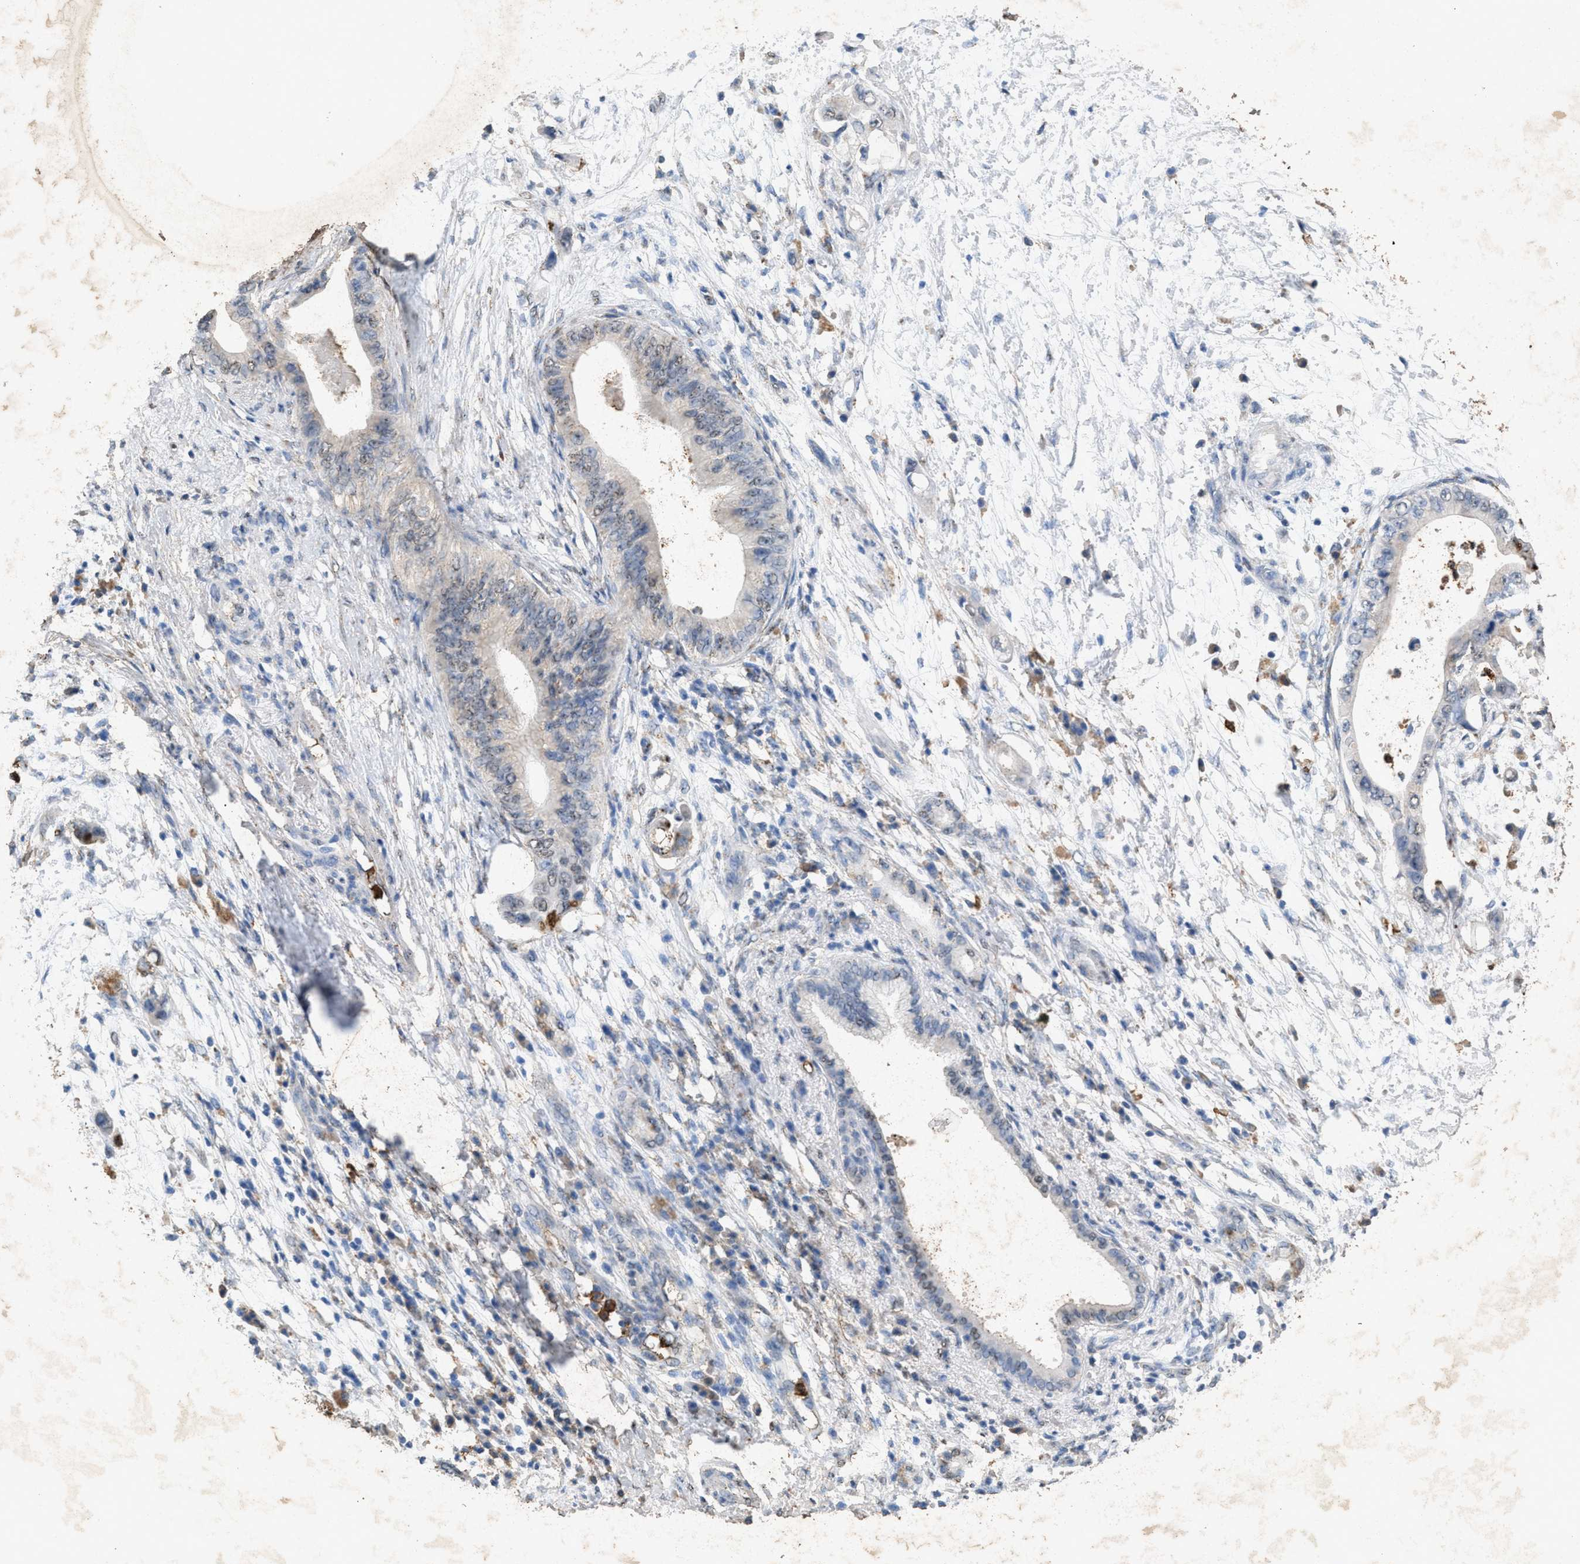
{"staining": {"intensity": "negative", "quantity": "none", "location": "none"}, "tissue": "pancreatic cancer", "cell_type": "Tumor cells", "image_type": "cancer", "snomed": [{"axis": "morphology", "description": "Adenocarcinoma, NOS"}, {"axis": "topography", "description": "Pancreas"}], "caption": "A photomicrograph of adenocarcinoma (pancreatic) stained for a protein displays no brown staining in tumor cells.", "gene": "LTB4R2", "patient": {"sex": "male", "age": 77}}